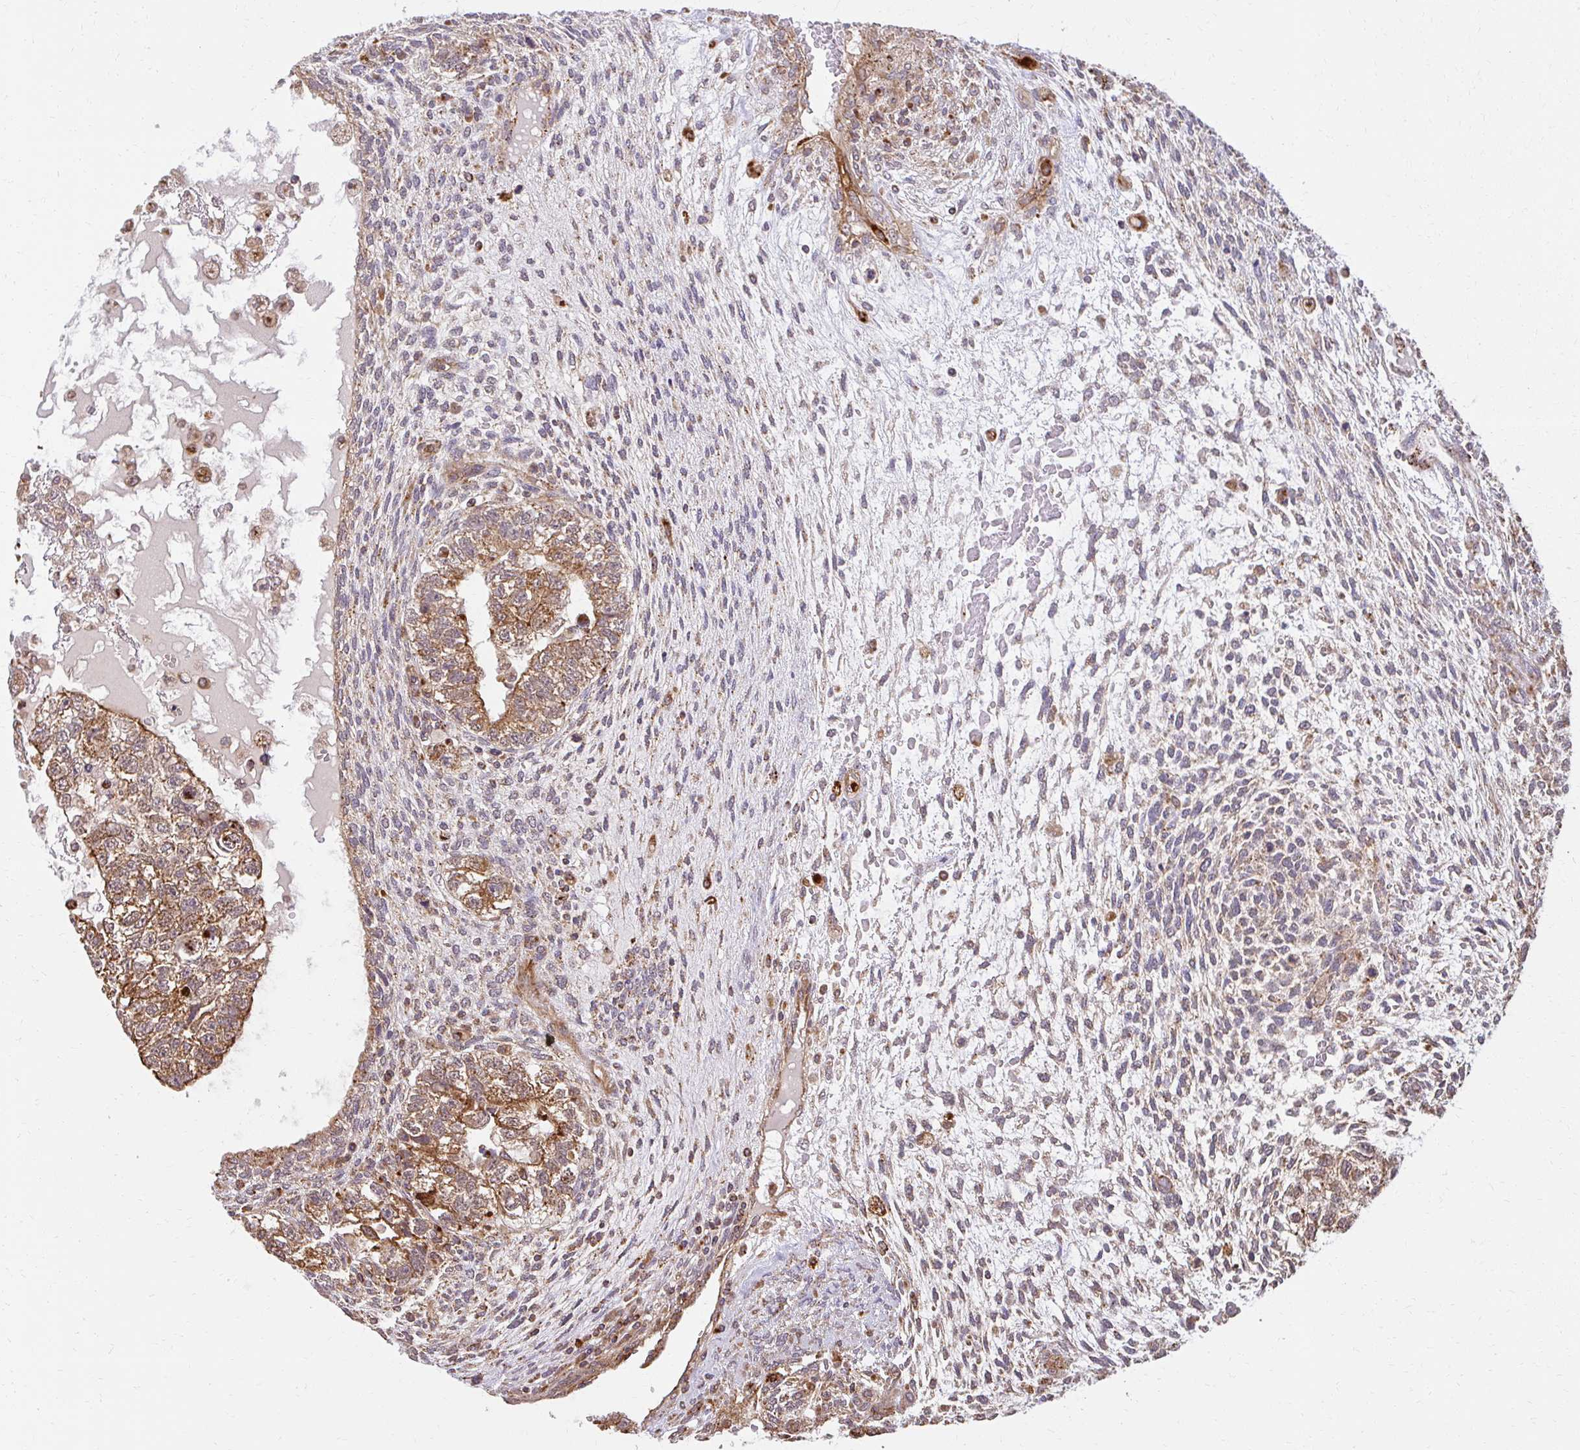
{"staining": {"intensity": "moderate", "quantity": ">75%", "location": "cytoplasmic/membranous"}, "tissue": "testis cancer", "cell_type": "Tumor cells", "image_type": "cancer", "snomed": [{"axis": "morphology", "description": "Normal tissue, NOS"}, {"axis": "morphology", "description": "Carcinoma, Embryonal, NOS"}, {"axis": "topography", "description": "Testis"}], "caption": "This is a photomicrograph of IHC staining of testis cancer, which shows moderate expression in the cytoplasmic/membranous of tumor cells.", "gene": "GNS", "patient": {"sex": "male", "age": 36}}